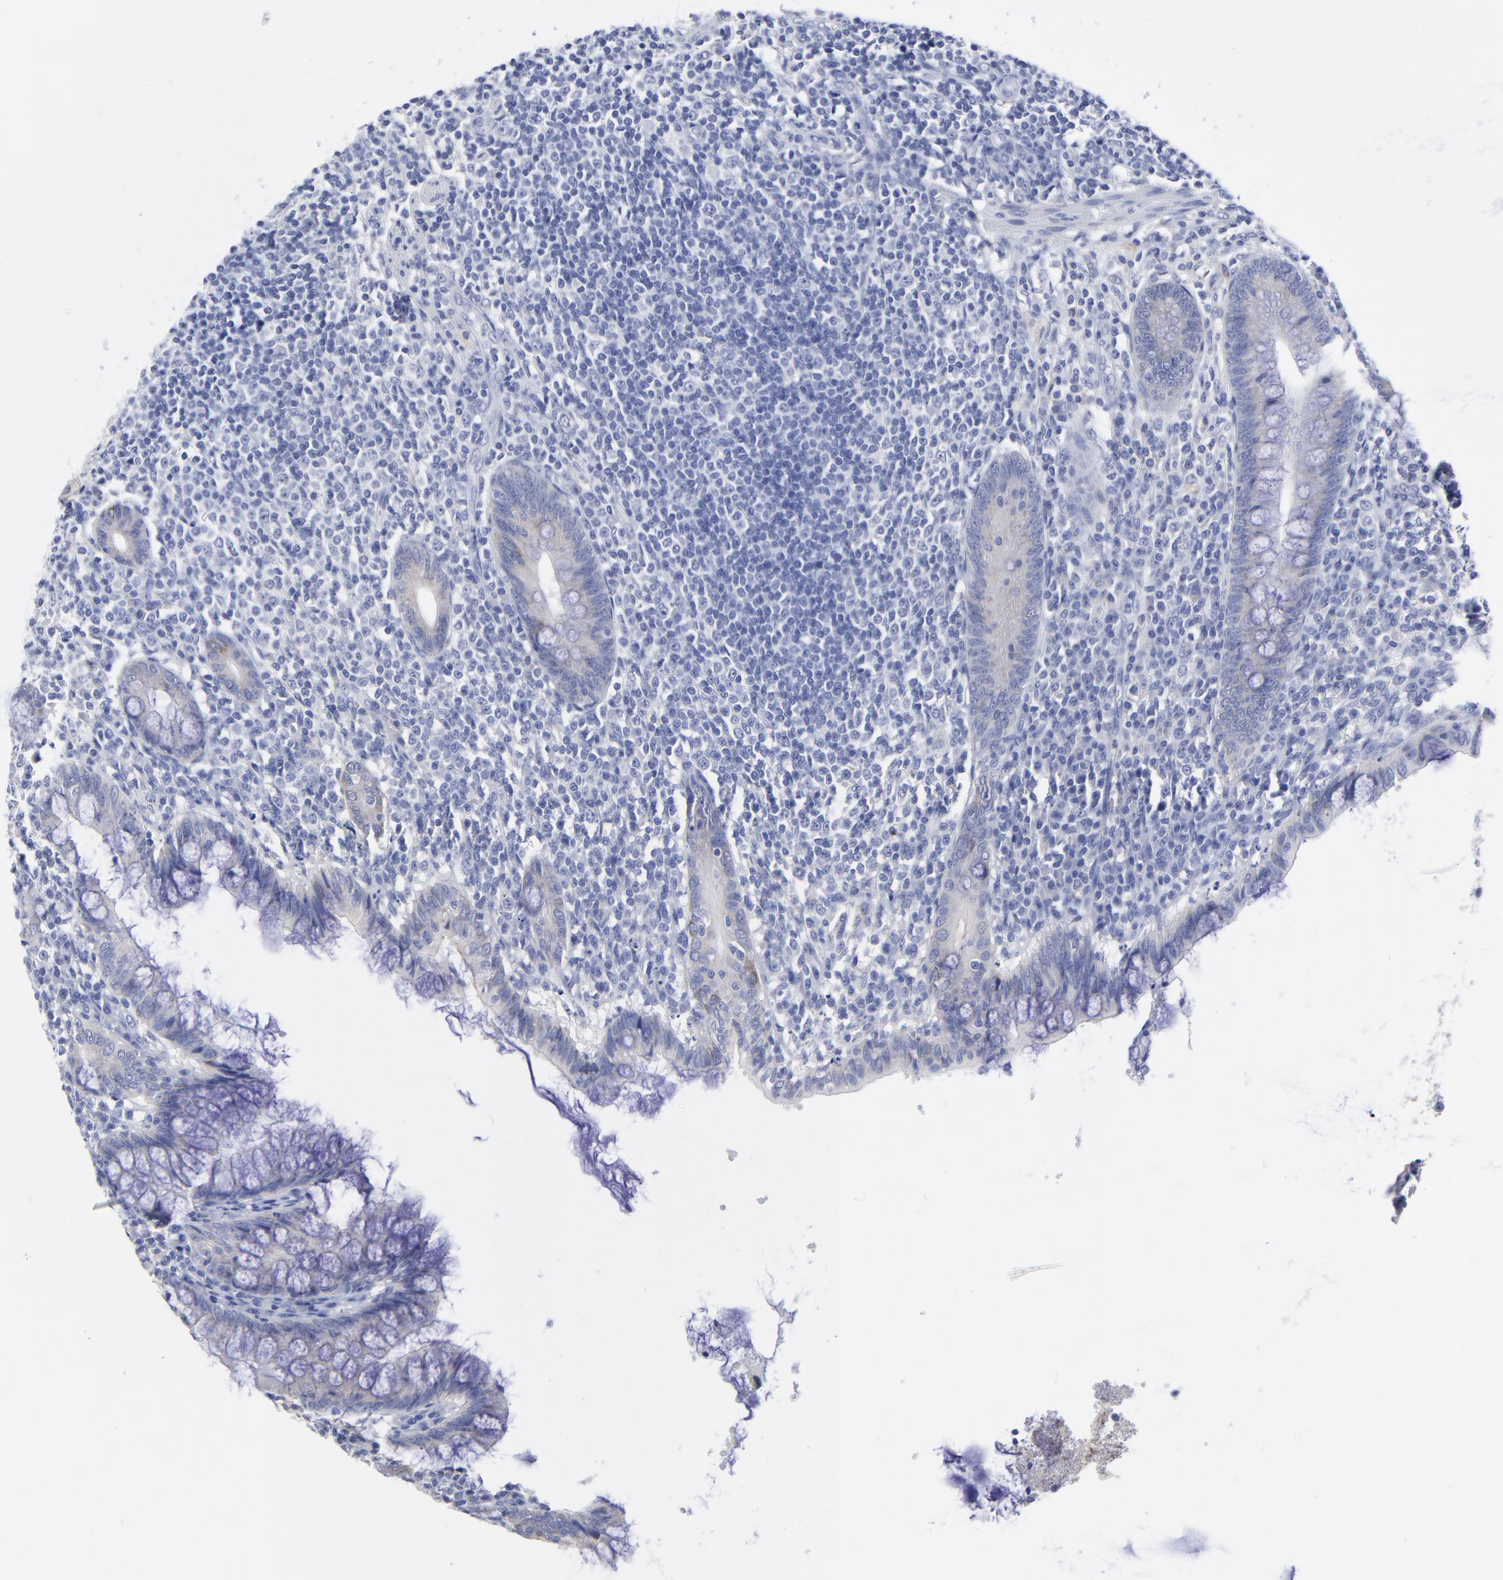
{"staining": {"intensity": "weak", "quantity": ">75%", "location": "cytoplasmic/membranous"}, "tissue": "appendix", "cell_type": "Glandular cells", "image_type": "normal", "snomed": [{"axis": "morphology", "description": "Normal tissue, NOS"}, {"axis": "topography", "description": "Appendix"}], "caption": "This histopathology image reveals benign appendix stained with immunohistochemistry to label a protein in brown. The cytoplasmic/membranous of glandular cells show weak positivity for the protein. Nuclei are counter-stained blue.", "gene": "DUSP9", "patient": {"sex": "female", "age": 66}}